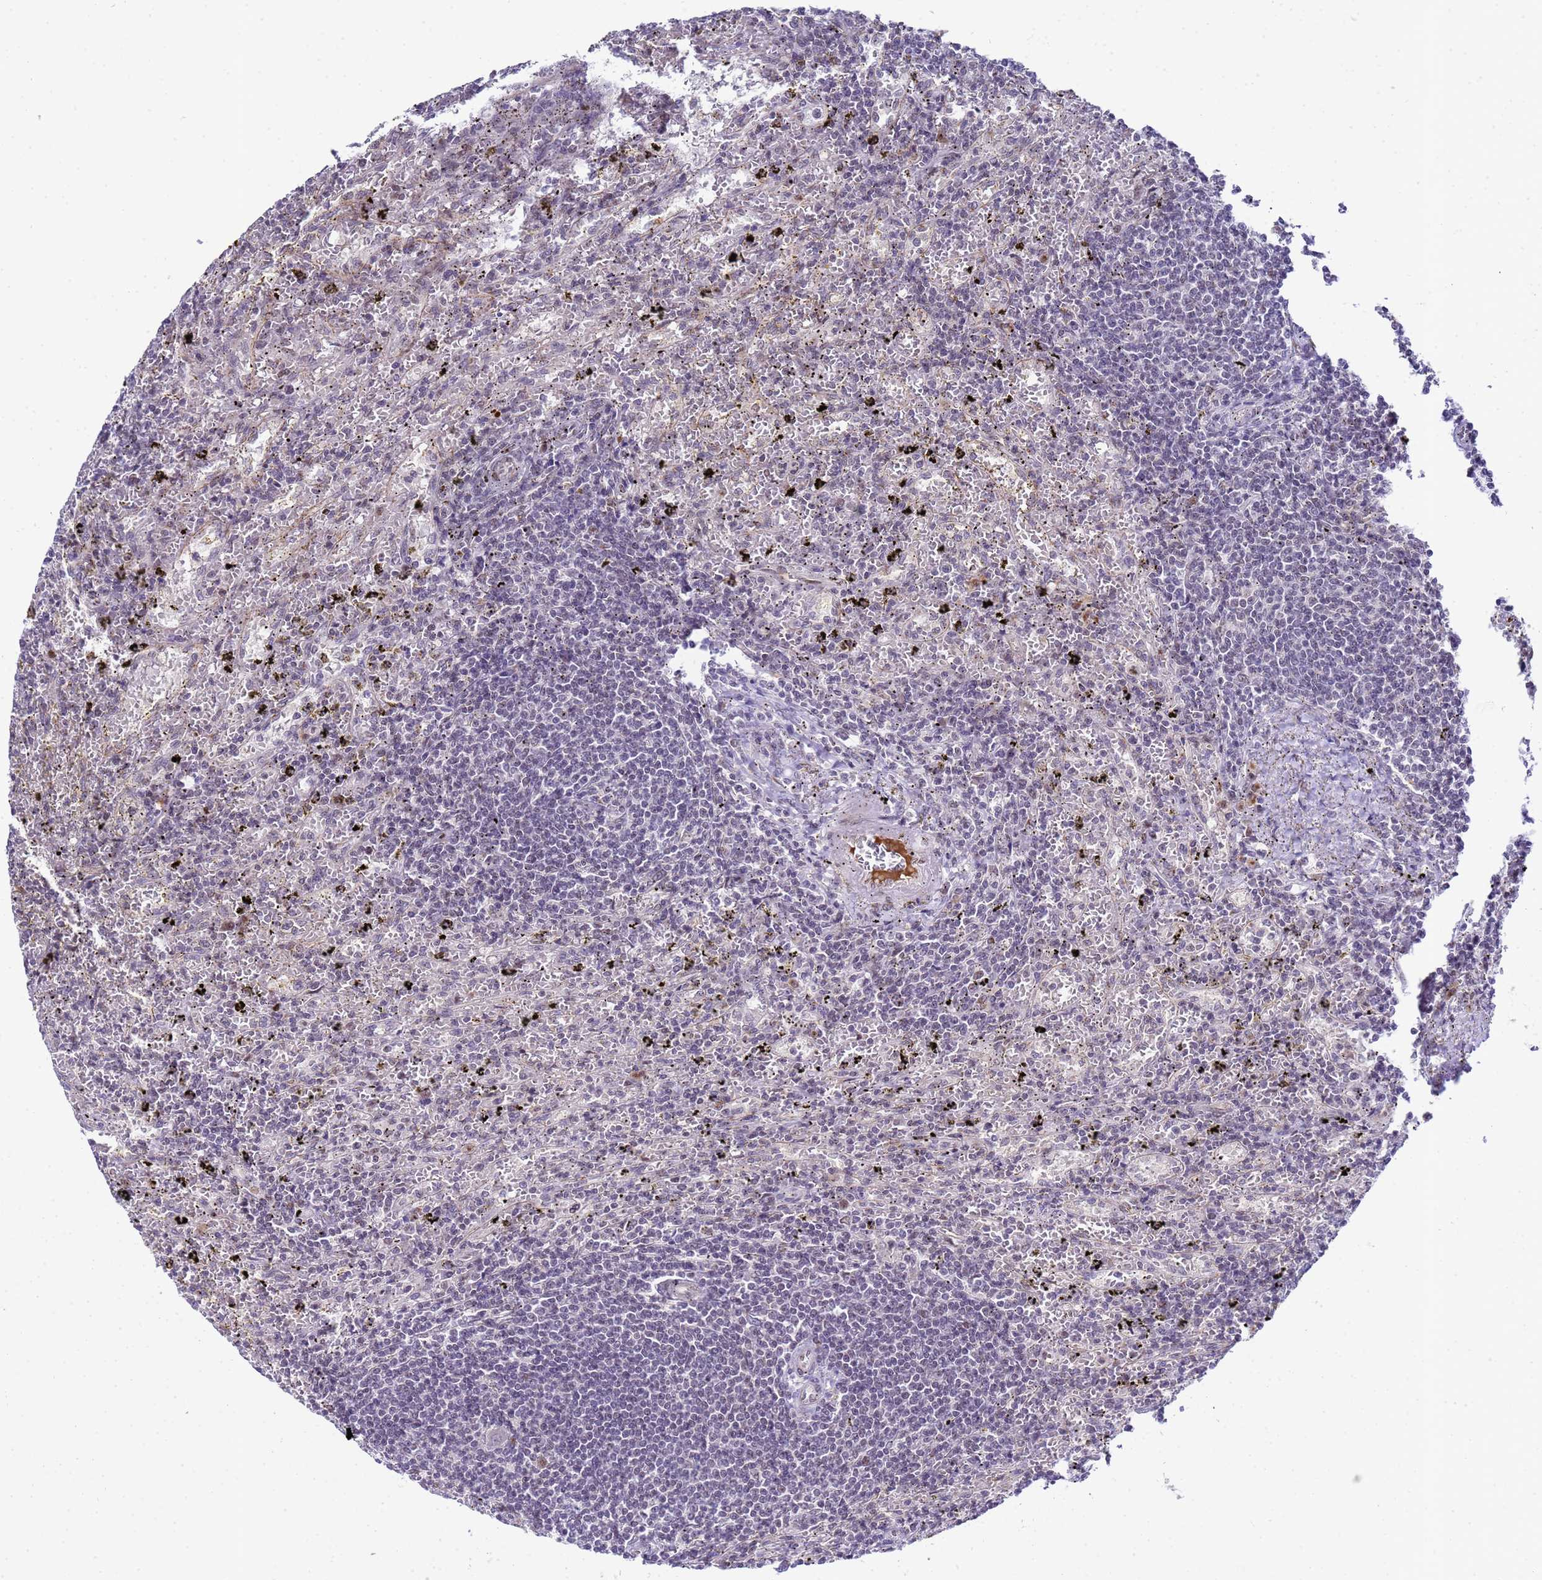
{"staining": {"intensity": "negative", "quantity": "none", "location": "none"}, "tissue": "lymphoma", "cell_type": "Tumor cells", "image_type": "cancer", "snomed": [{"axis": "morphology", "description": "Malignant lymphoma, non-Hodgkin's type, Low grade"}, {"axis": "topography", "description": "Spleen"}], "caption": "Immunohistochemical staining of human malignant lymphoma, non-Hodgkin's type (low-grade) reveals no significant expression in tumor cells.", "gene": "C19orf47", "patient": {"sex": "male", "age": 76}}